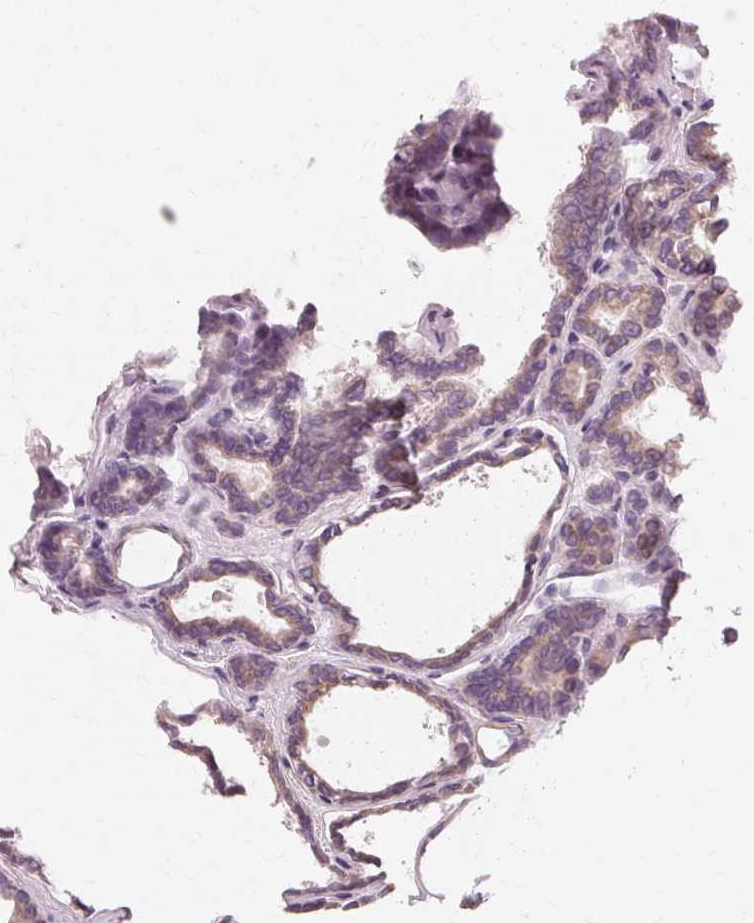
{"staining": {"intensity": "weak", "quantity": ">75%", "location": "cytoplasmic/membranous"}, "tissue": "thyroid cancer", "cell_type": "Tumor cells", "image_type": "cancer", "snomed": [{"axis": "morphology", "description": "Papillary adenocarcinoma, NOS"}, {"axis": "topography", "description": "Thyroid gland"}], "caption": "This is a photomicrograph of IHC staining of thyroid cancer (papillary adenocarcinoma), which shows weak expression in the cytoplasmic/membranous of tumor cells.", "gene": "FCRL3", "patient": {"sex": "female", "age": 46}}